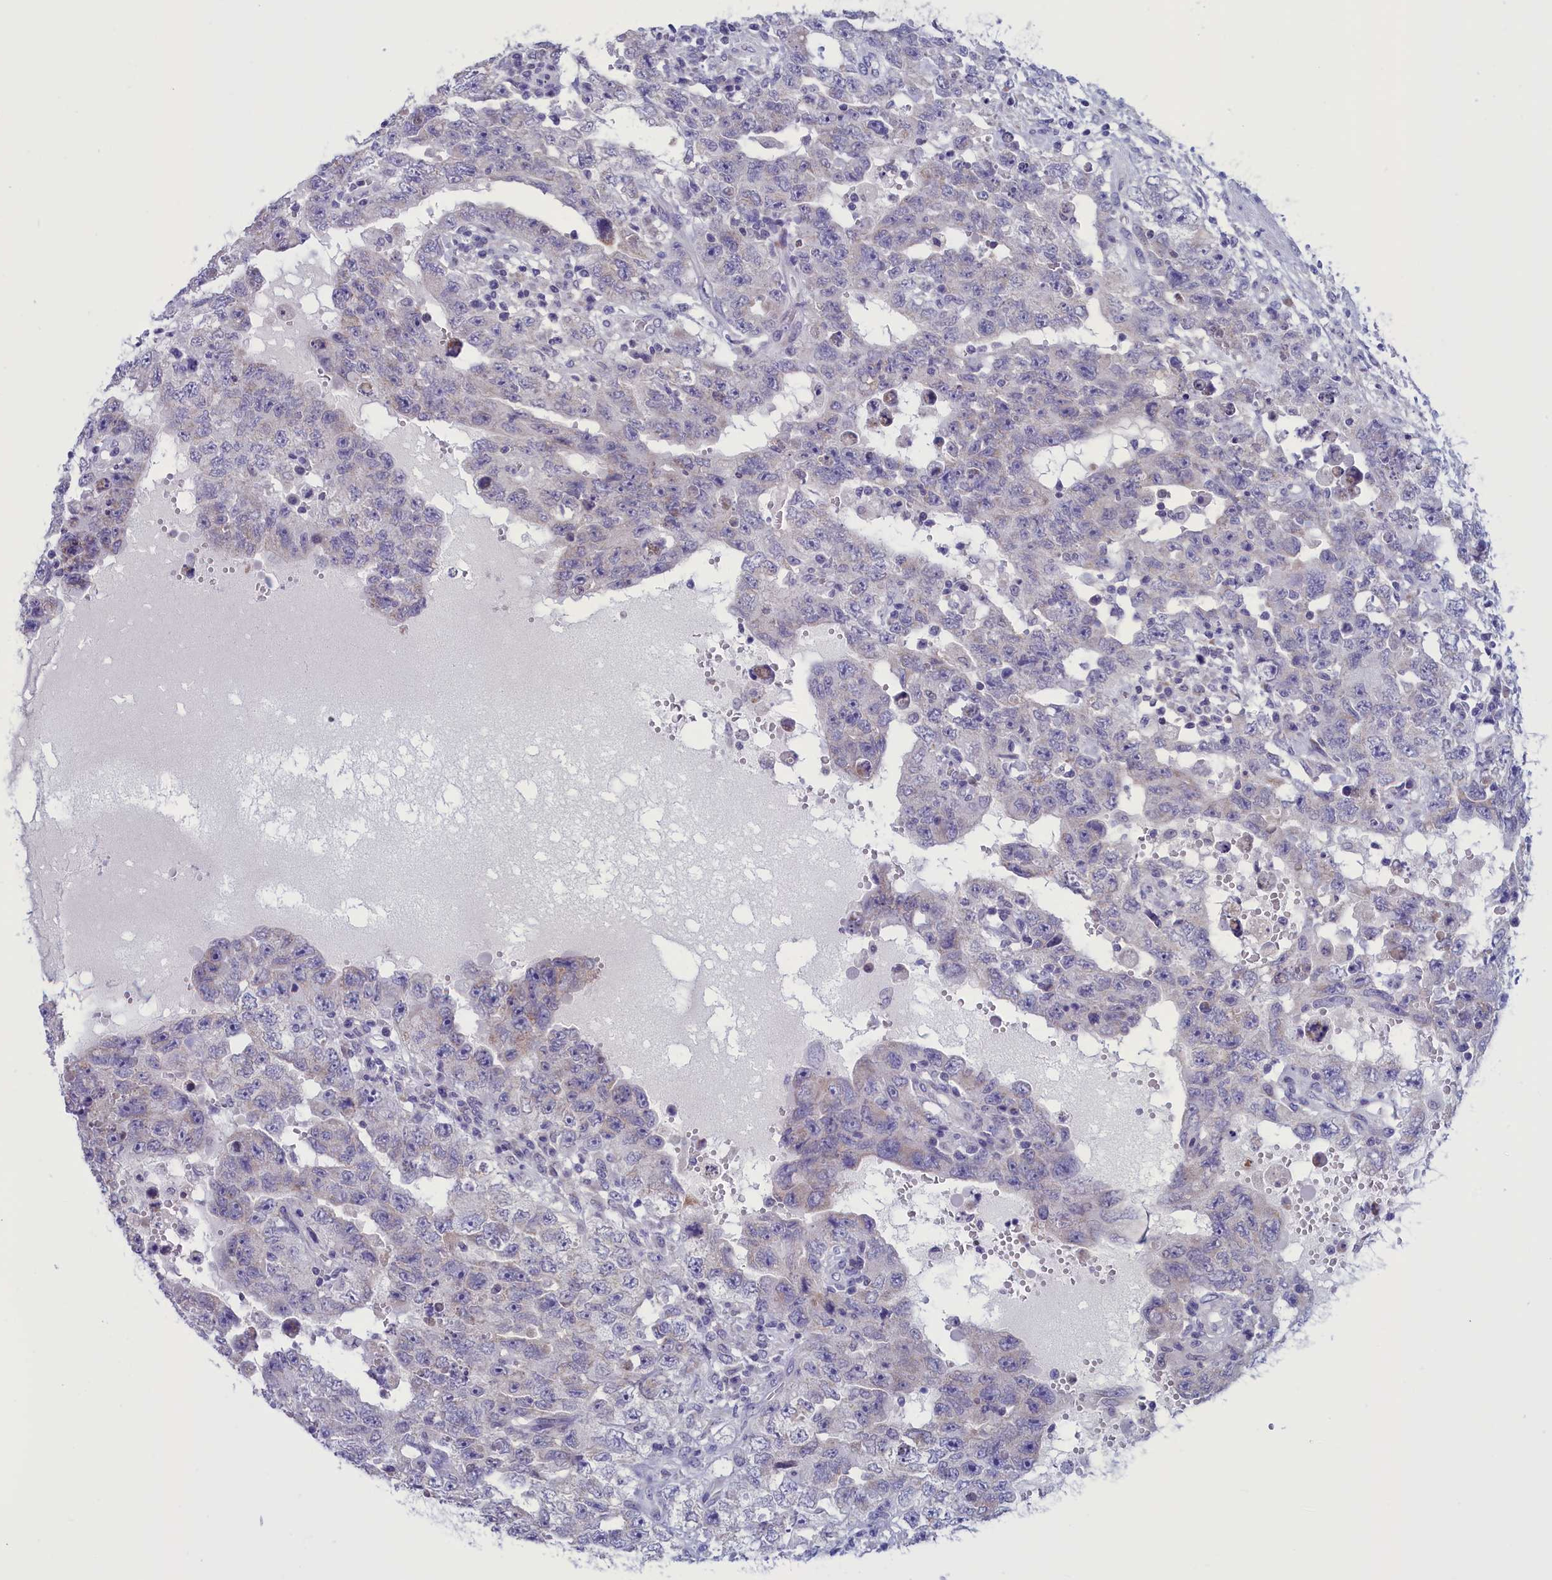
{"staining": {"intensity": "negative", "quantity": "none", "location": "none"}, "tissue": "testis cancer", "cell_type": "Tumor cells", "image_type": "cancer", "snomed": [{"axis": "morphology", "description": "Carcinoma, Embryonal, NOS"}, {"axis": "topography", "description": "Testis"}], "caption": "Immunohistochemical staining of testis cancer (embryonal carcinoma) shows no significant expression in tumor cells. The staining was performed using DAB (3,3'-diaminobenzidine) to visualize the protein expression in brown, while the nuclei were stained in blue with hematoxylin (Magnification: 20x).", "gene": "PARS2", "patient": {"sex": "male", "age": 26}}